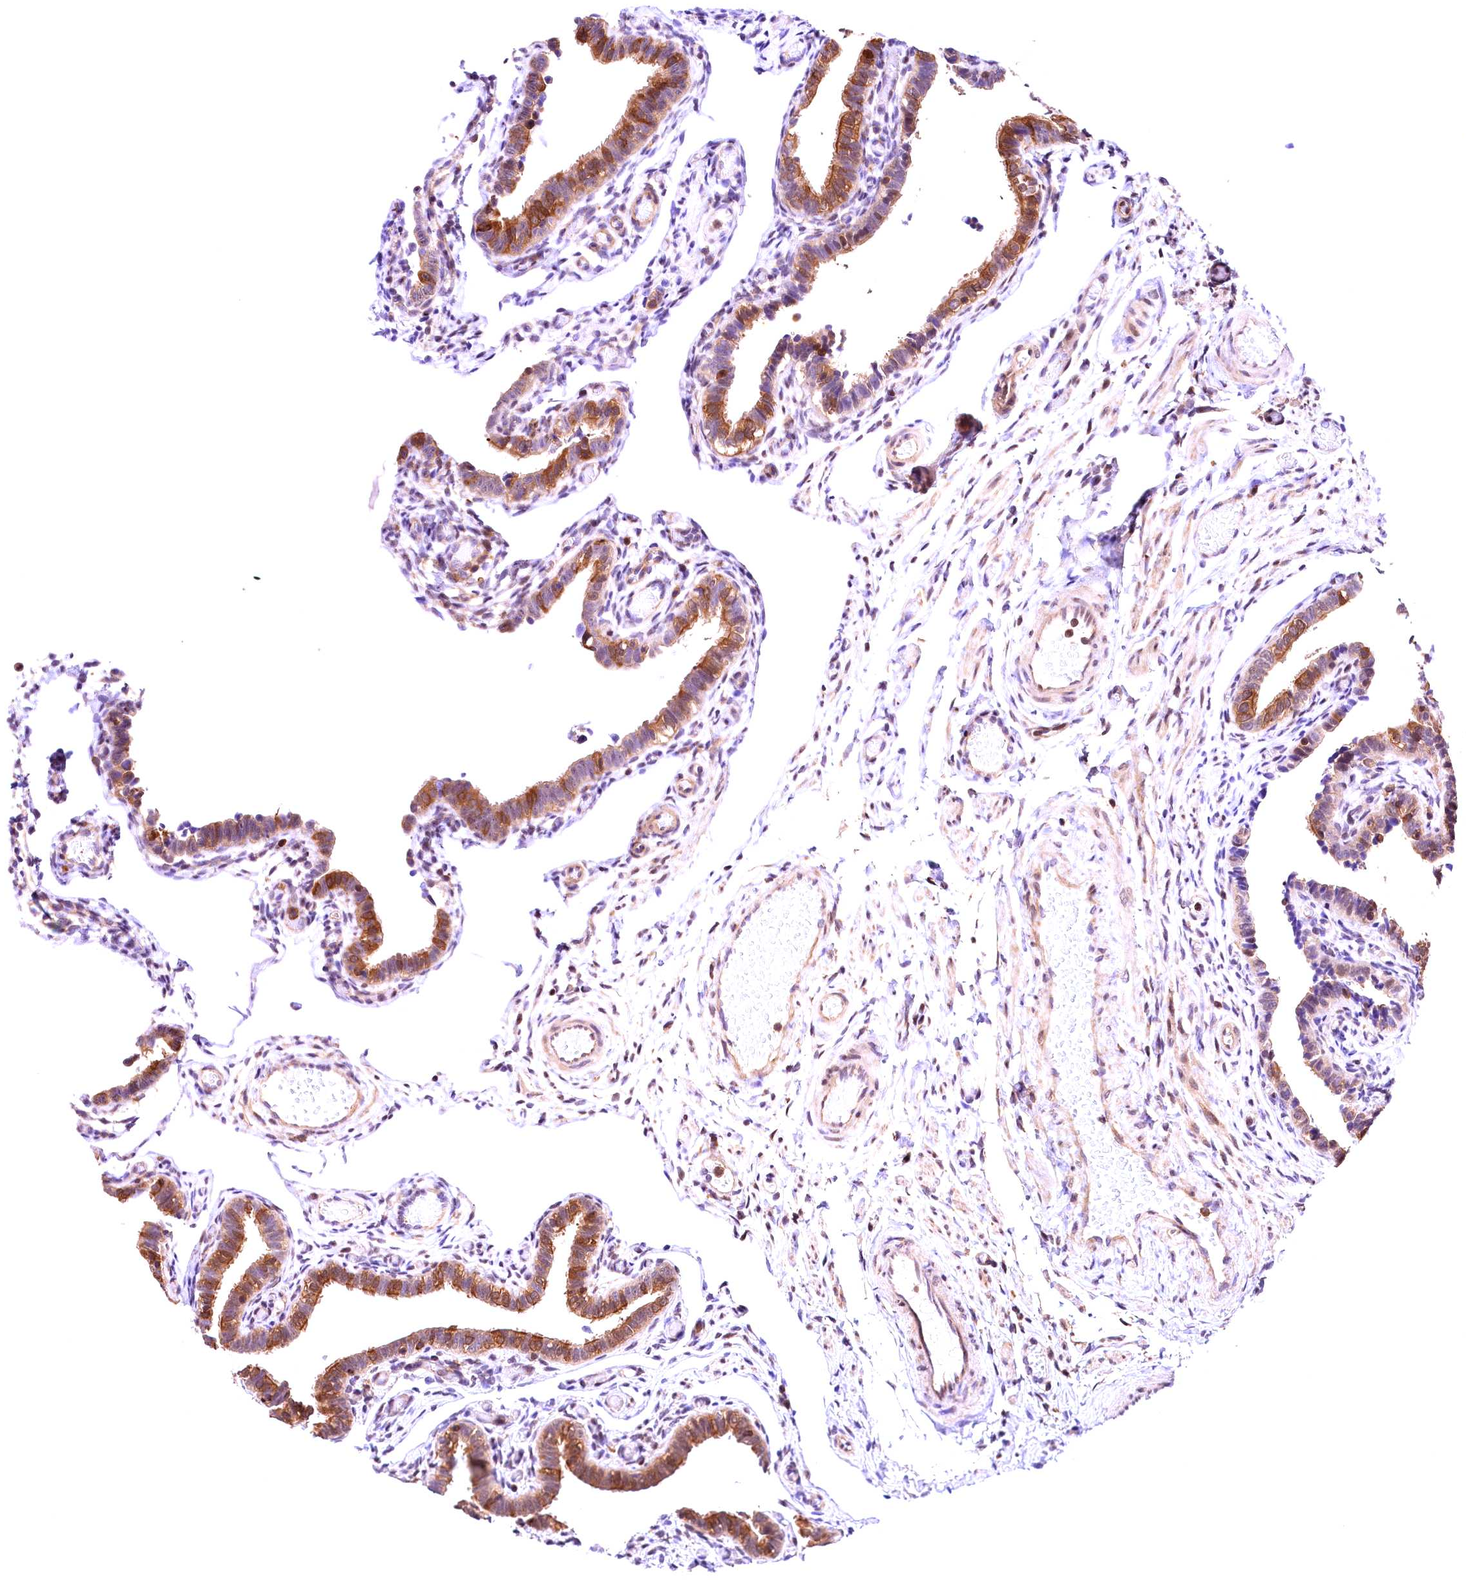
{"staining": {"intensity": "moderate", "quantity": ">75%", "location": "cytoplasmic/membranous"}, "tissue": "fallopian tube", "cell_type": "Glandular cells", "image_type": "normal", "snomed": [{"axis": "morphology", "description": "Normal tissue, NOS"}, {"axis": "topography", "description": "Fallopian tube"}], "caption": "Immunohistochemistry micrograph of unremarkable human fallopian tube stained for a protein (brown), which exhibits medium levels of moderate cytoplasmic/membranous expression in about >75% of glandular cells.", "gene": "CHORDC1", "patient": {"sex": "female", "age": 36}}